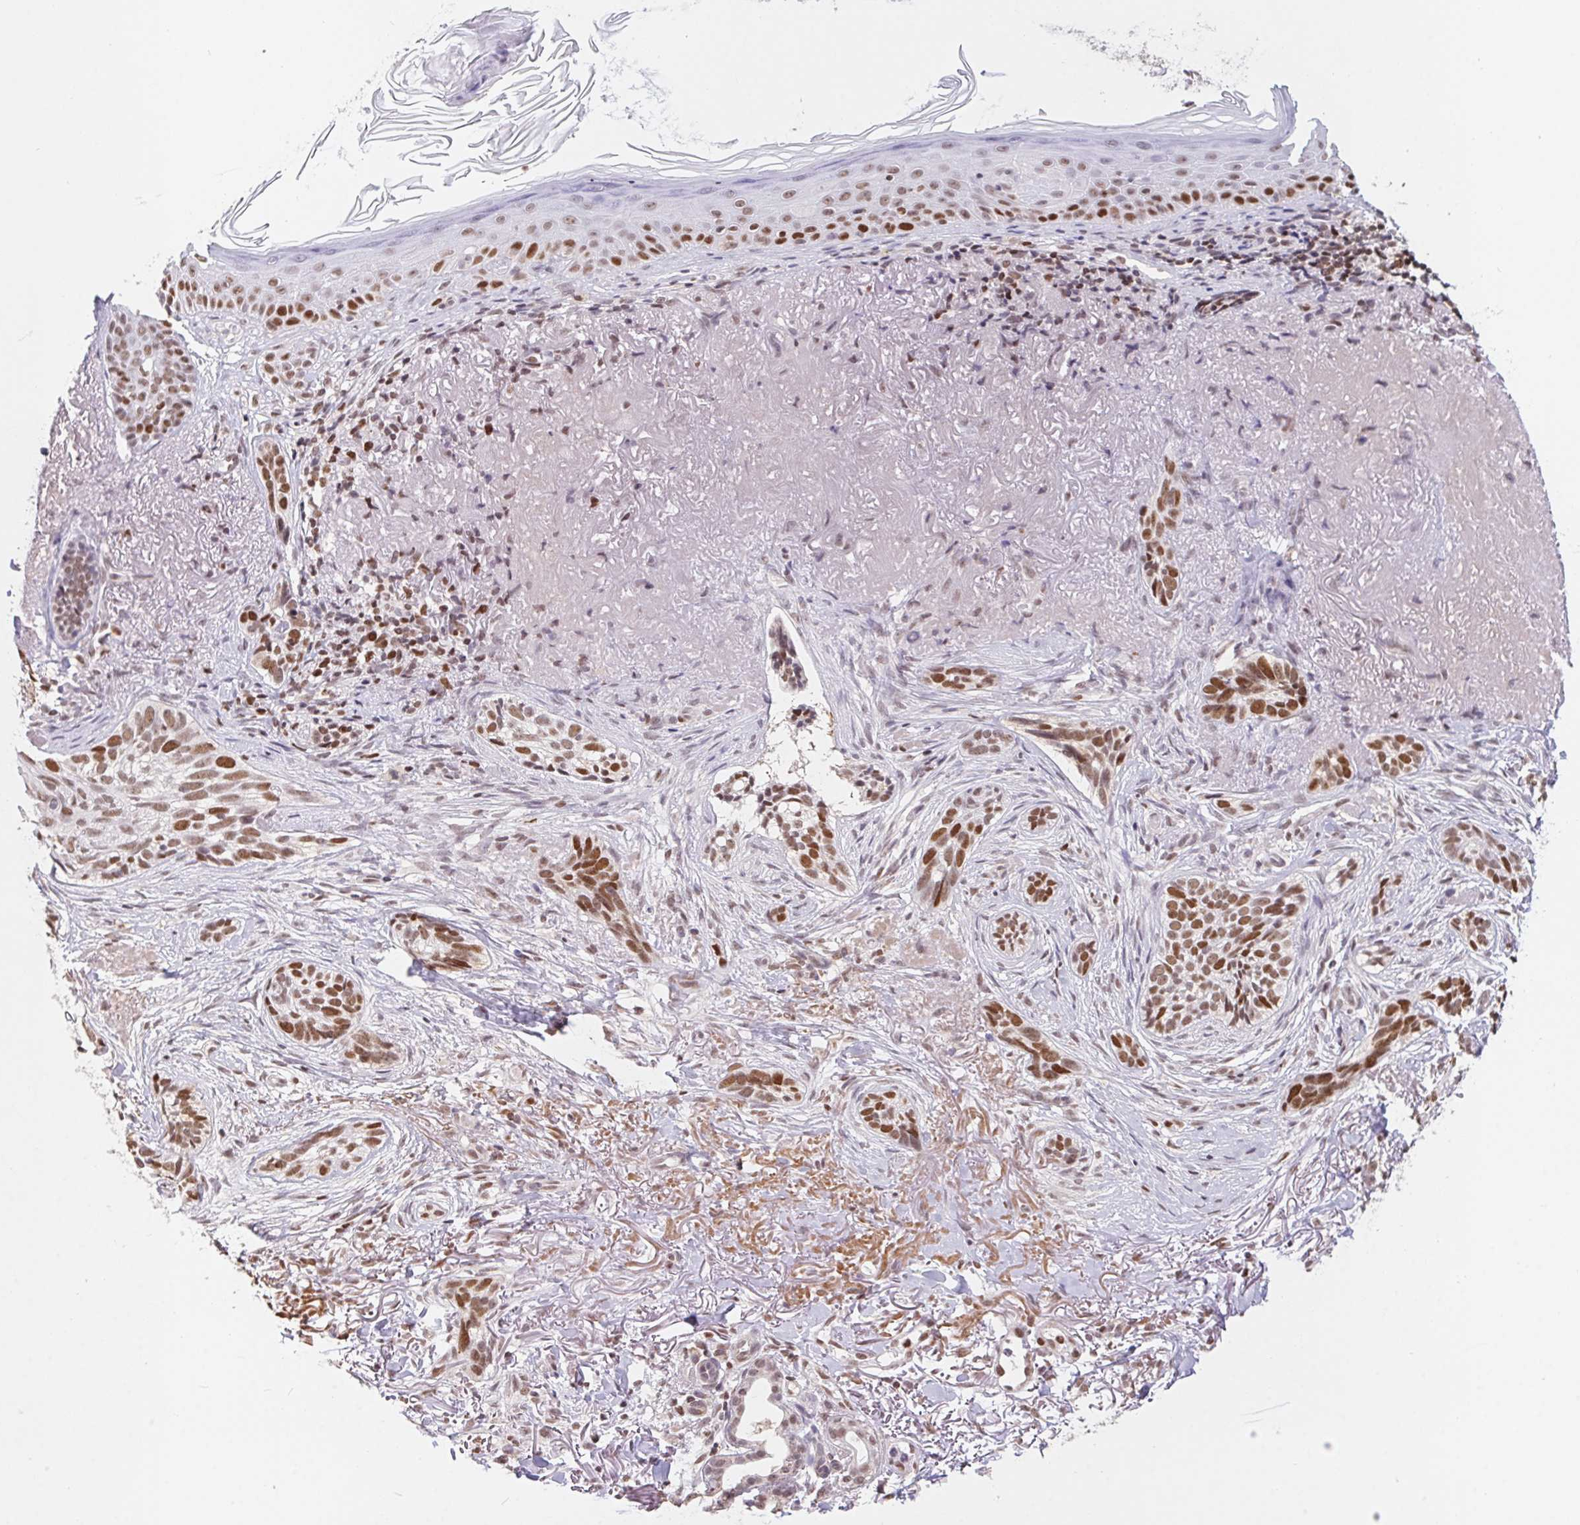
{"staining": {"intensity": "moderate", "quantity": ">75%", "location": "nuclear"}, "tissue": "skin cancer", "cell_type": "Tumor cells", "image_type": "cancer", "snomed": [{"axis": "morphology", "description": "Basal cell carcinoma"}, {"axis": "morphology", "description": "BCC, high aggressive"}, {"axis": "topography", "description": "Skin"}], "caption": "Tumor cells reveal moderate nuclear staining in approximately >75% of cells in skin basal cell carcinoma.", "gene": "POLD3", "patient": {"sex": "female", "age": 86}}